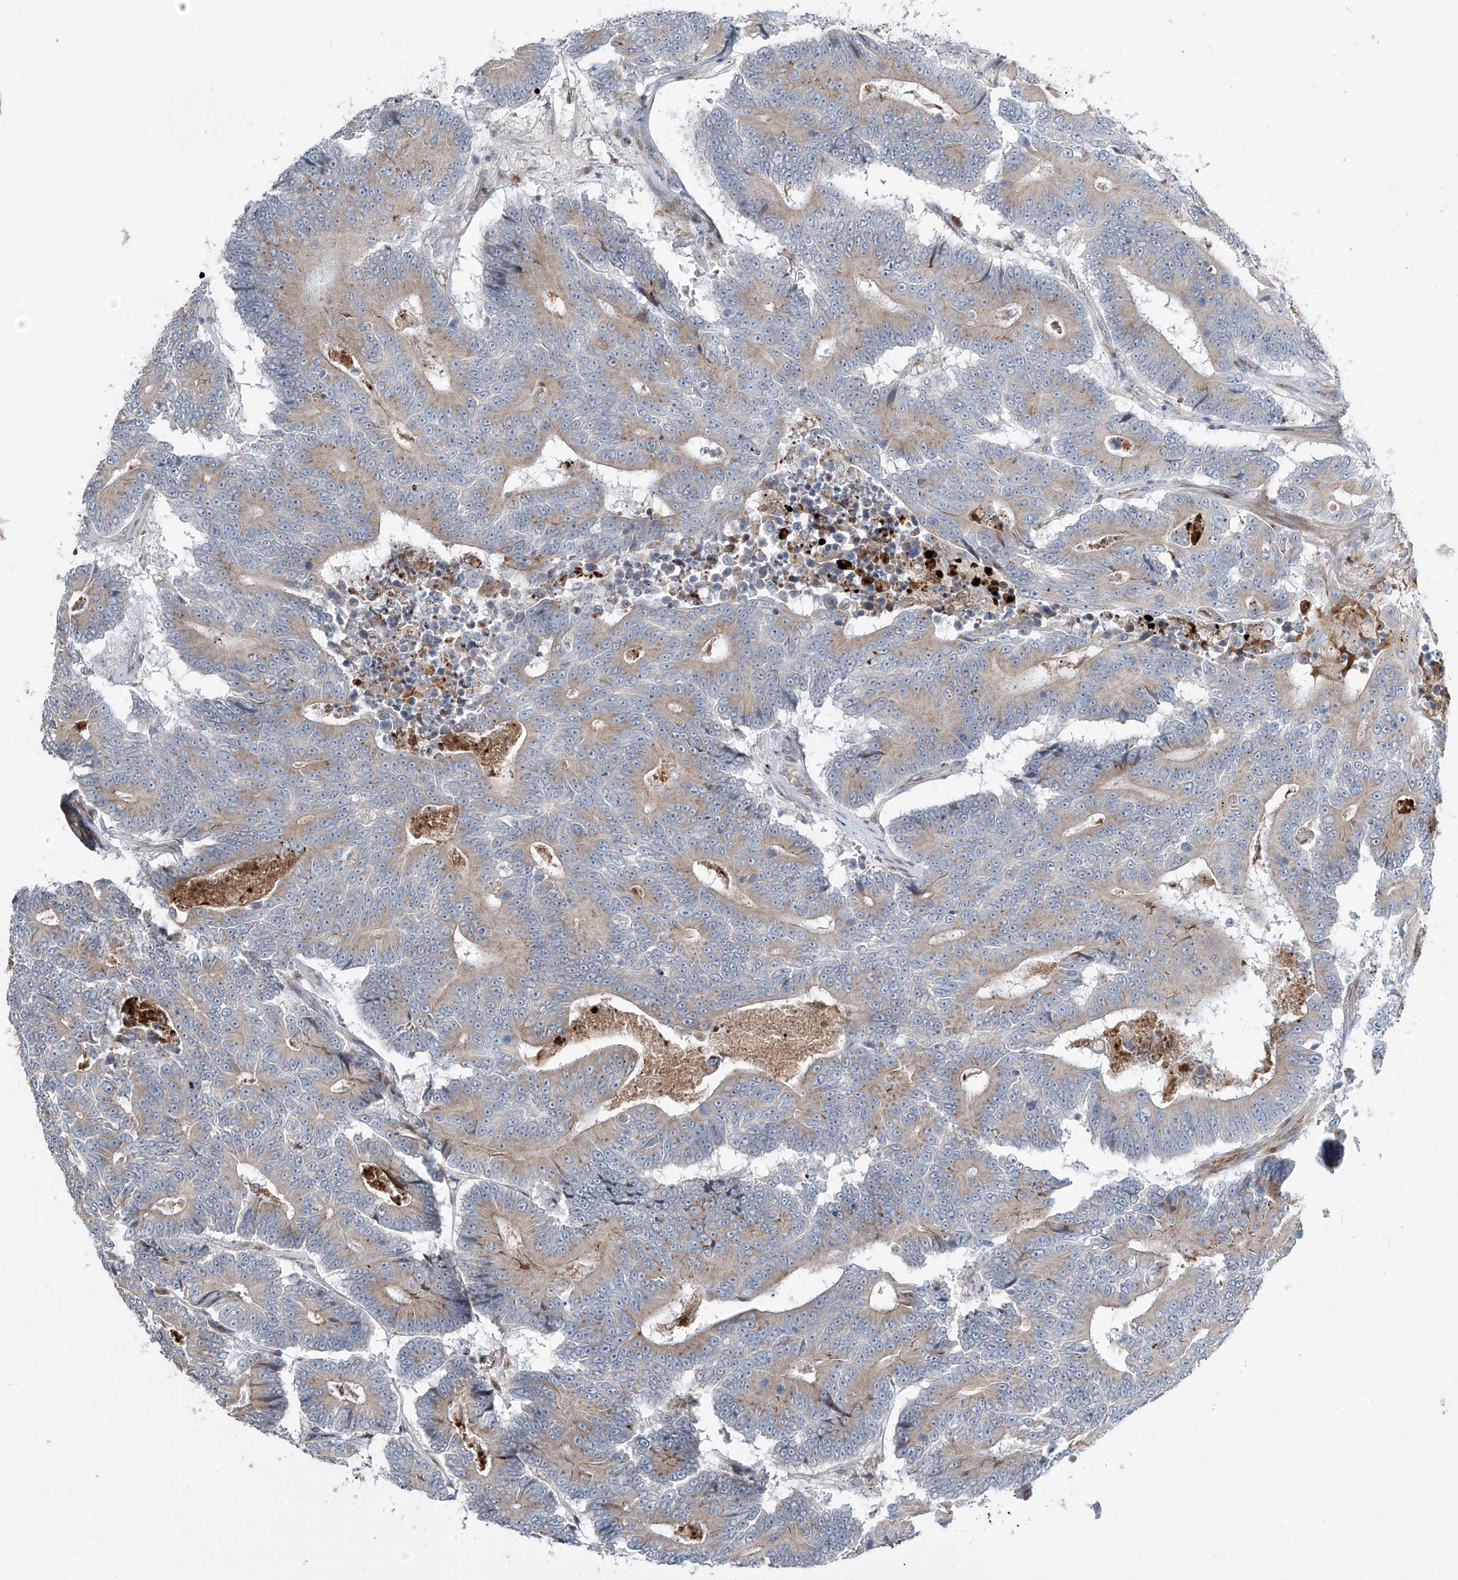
{"staining": {"intensity": "weak", "quantity": ">75%", "location": "cytoplasmic/membranous"}, "tissue": "colorectal cancer", "cell_type": "Tumor cells", "image_type": "cancer", "snomed": [{"axis": "morphology", "description": "Adenocarcinoma, NOS"}, {"axis": "topography", "description": "Colon"}], "caption": "The histopathology image displays a brown stain indicating the presence of a protein in the cytoplasmic/membranous of tumor cells in colorectal cancer (adenocarcinoma). Using DAB (brown) and hematoxylin (blue) stains, captured at high magnification using brightfield microscopy.", "gene": "CDH5", "patient": {"sex": "male", "age": 83}}